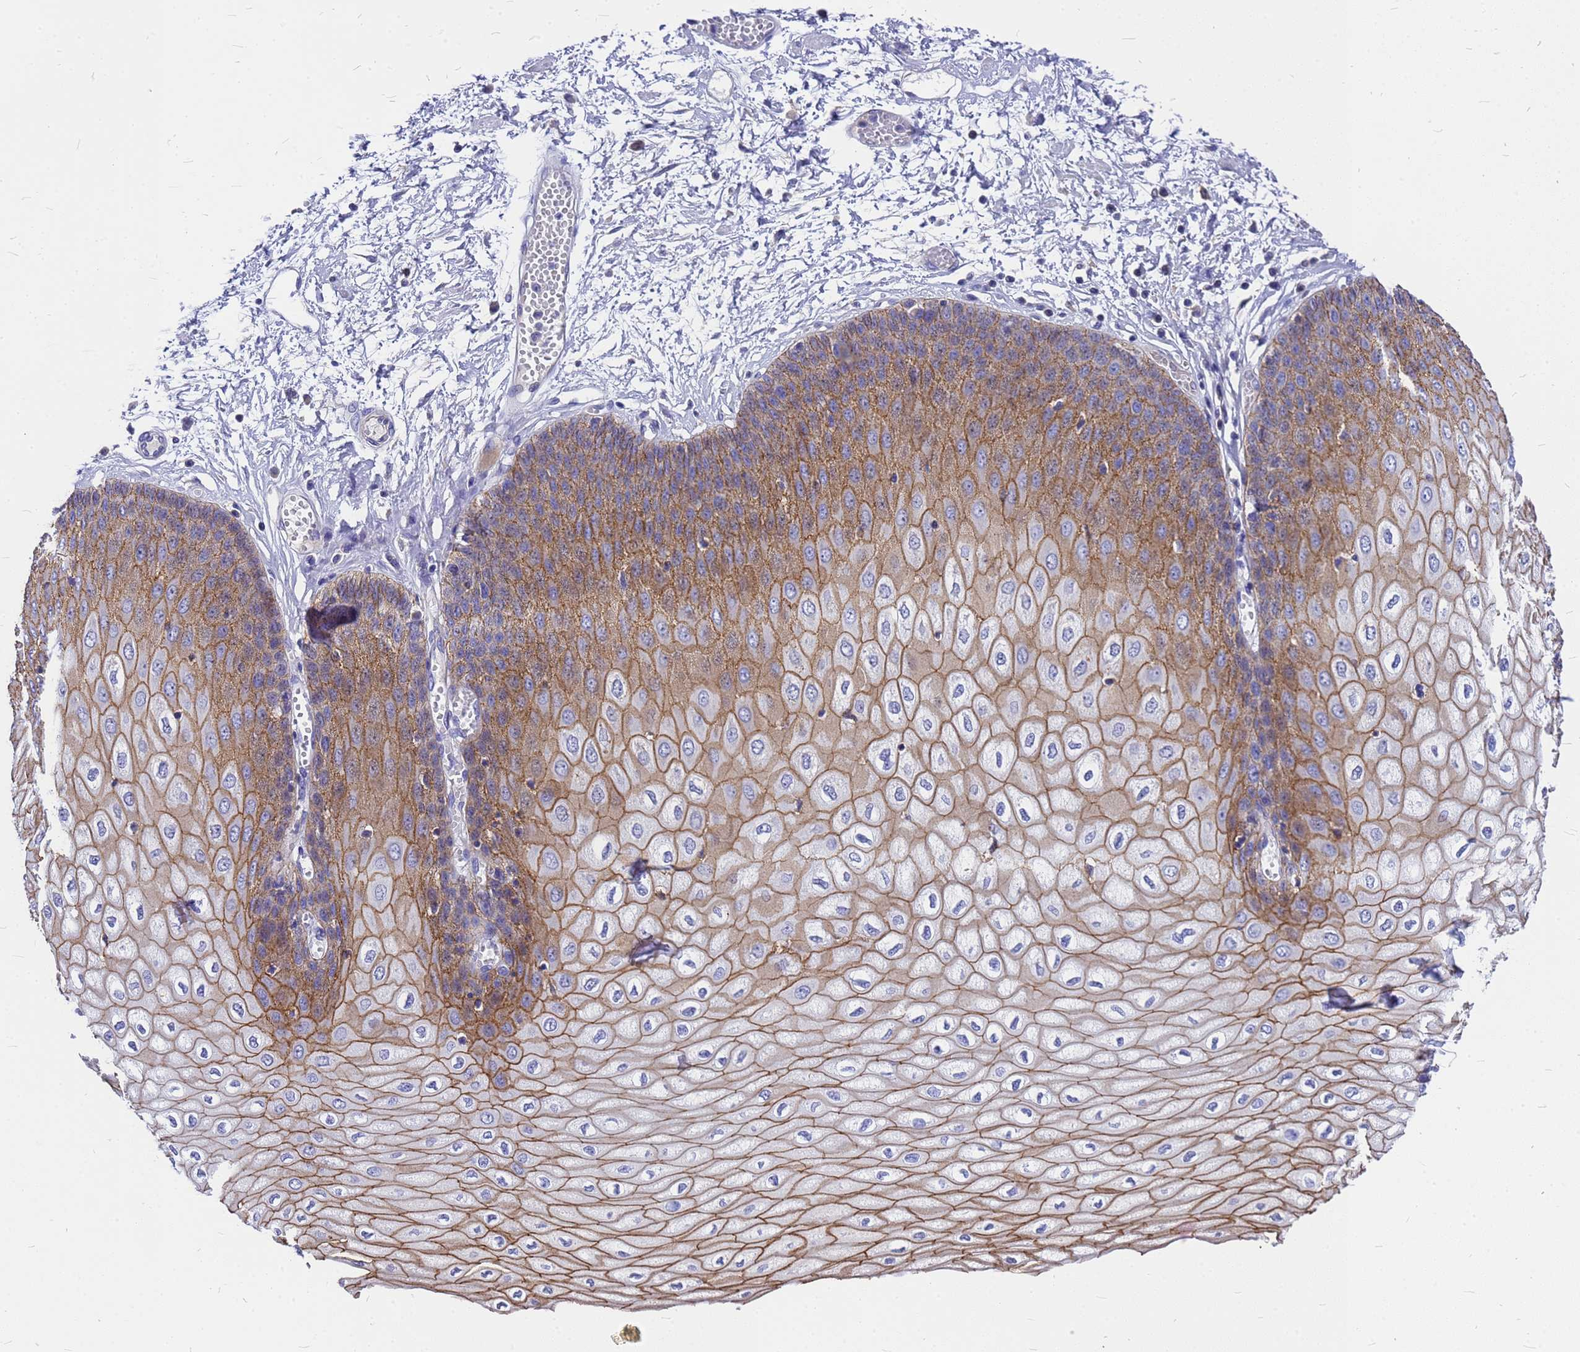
{"staining": {"intensity": "moderate", "quantity": ">75%", "location": "cytoplasmic/membranous"}, "tissue": "esophagus", "cell_type": "Squamous epithelial cells", "image_type": "normal", "snomed": [{"axis": "morphology", "description": "Normal tissue, NOS"}, {"axis": "topography", "description": "Esophagus"}], "caption": "Normal esophagus was stained to show a protein in brown. There is medium levels of moderate cytoplasmic/membranous expression in about >75% of squamous epithelial cells. The protein is shown in brown color, while the nuclei are stained blue.", "gene": "FBXW5", "patient": {"sex": "male", "age": 60}}